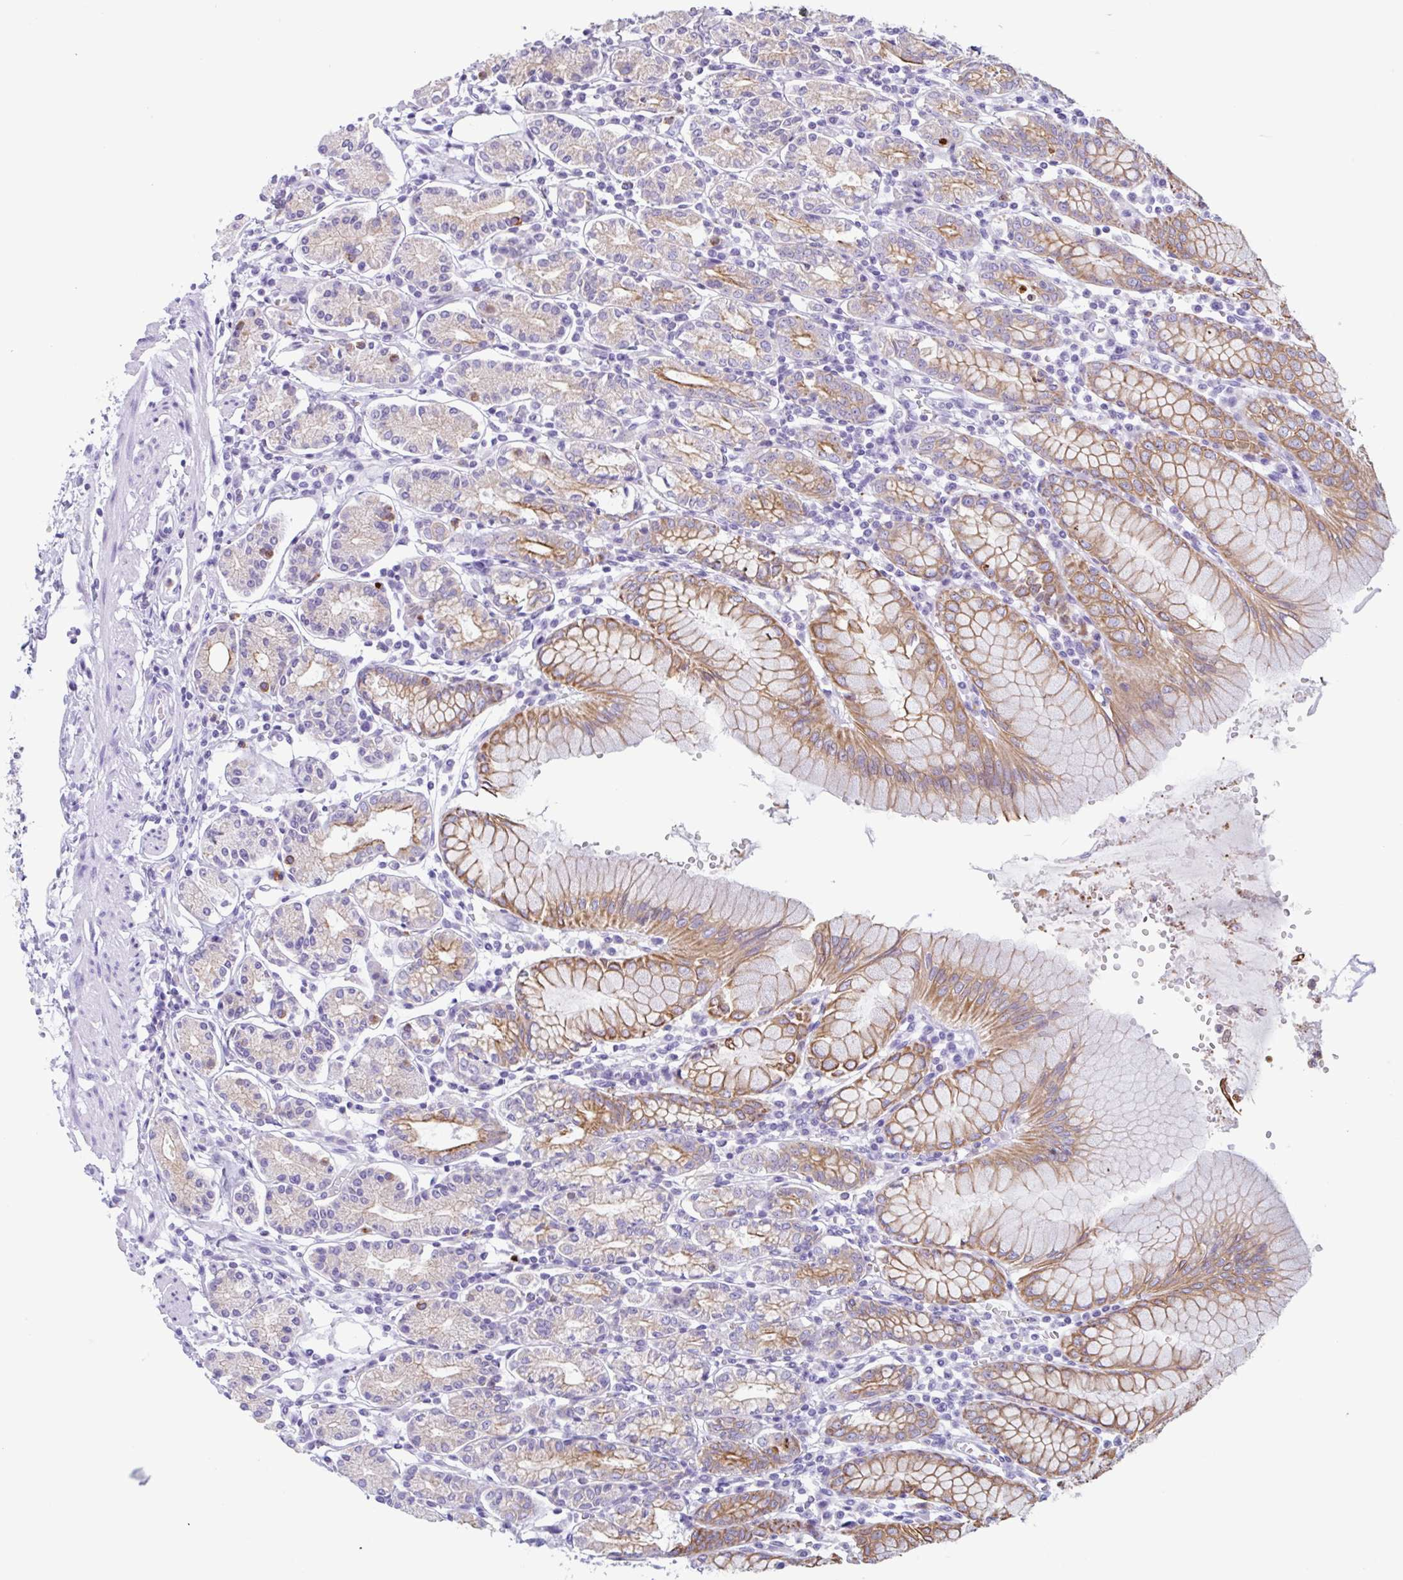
{"staining": {"intensity": "moderate", "quantity": "25%-75%", "location": "cytoplasmic/membranous"}, "tissue": "stomach", "cell_type": "Glandular cells", "image_type": "normal", "snomed": [{"axis": "morphology", "description": "Normal tissue, NOS"}, {"axis": "topography", "description": "Stomach"}], "caption": "Immunohistochemical staining of normal human stomach exhibits 25%-75% levels of moderate cytoplasmic/membranous protein staining in about 25%-75% of glandular cells.", "gene": "DTWD2", "patient": {"sex": "female", "age": 62}}